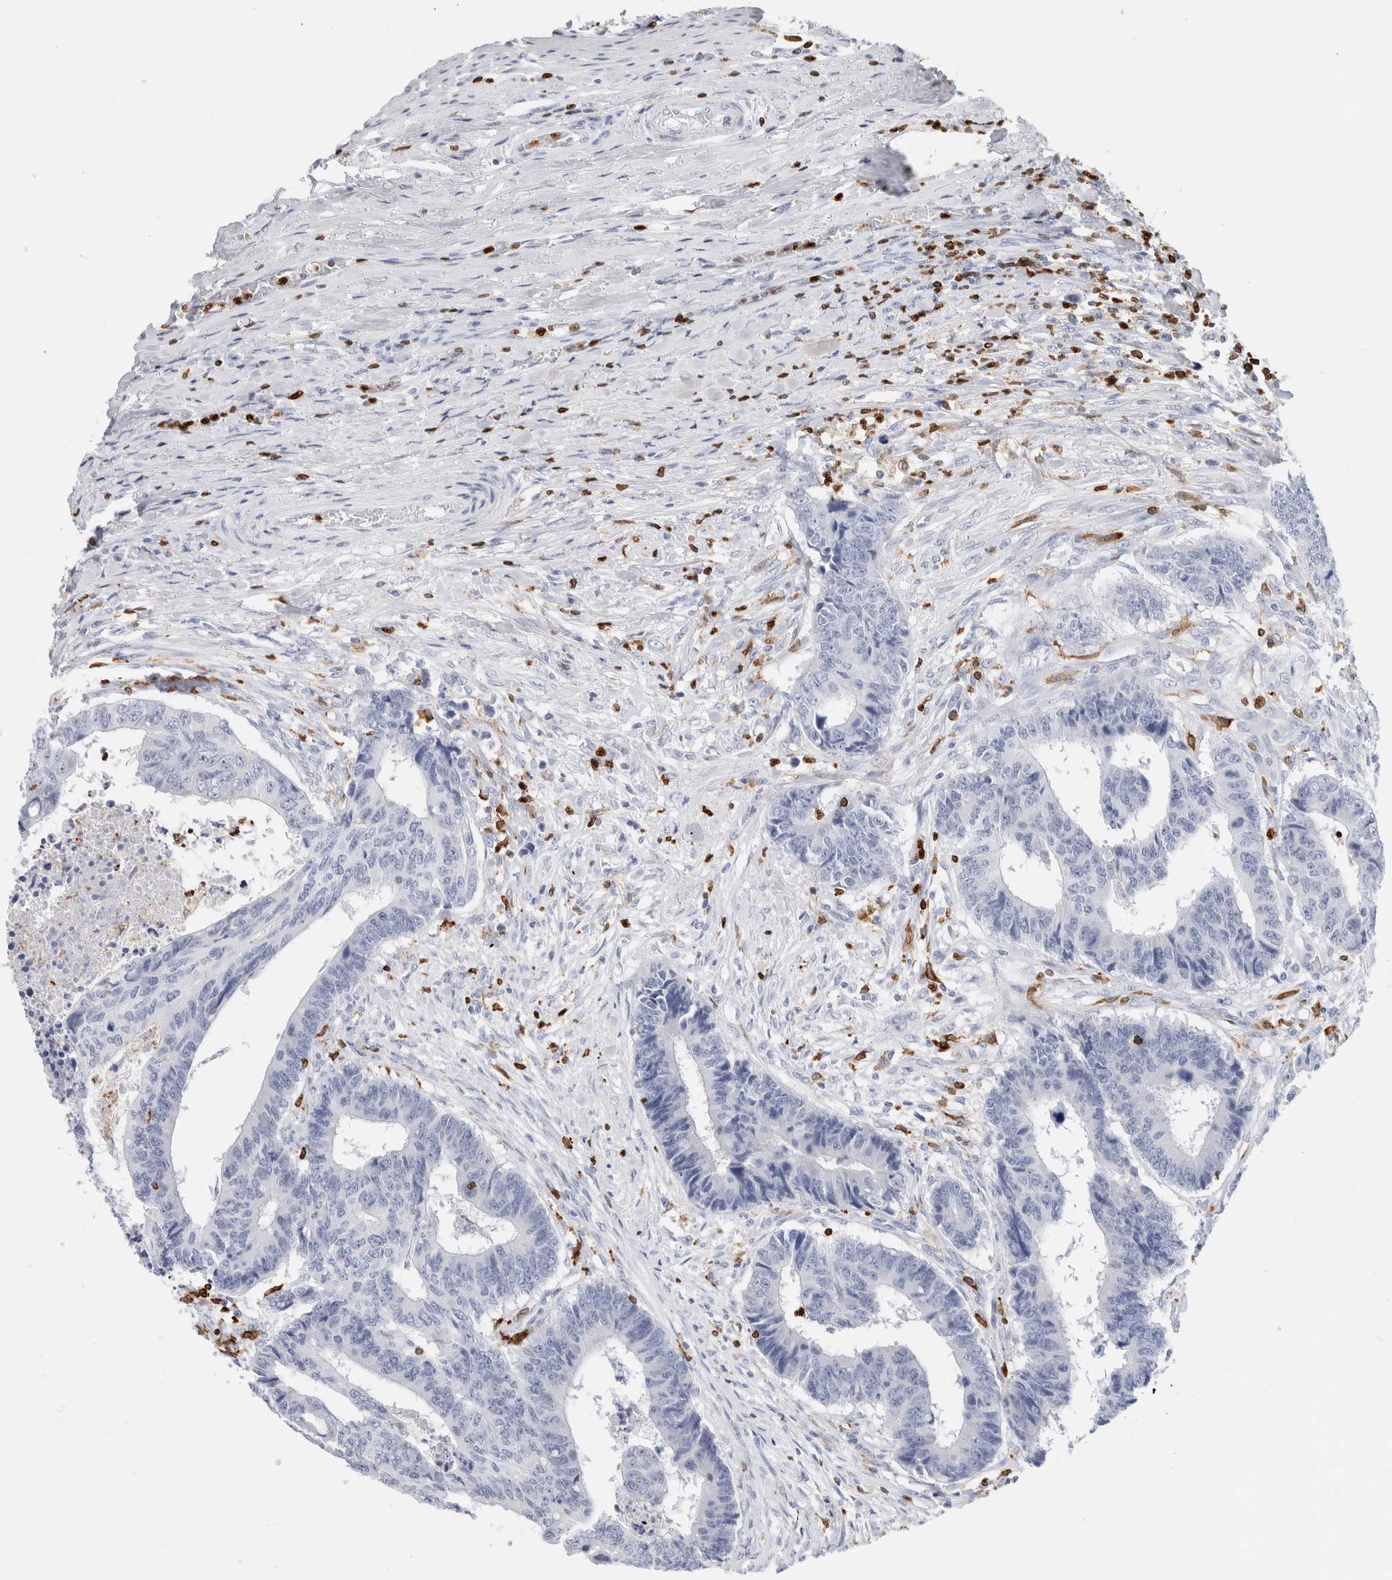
{"staining": {"intensity": "negative", "quantity": "none", "location": "none"}, "tissue": "colorectal cancer", "cell_type": "Tumor cells", "image_type": "cancer", "snomed": [{"axis": "morphology", "description": "Adenocarcinoma, NOS"}, {"axis": "topography", "description": "Rectum"}], "caption": "This is a histopathology image of immunohistochemistry staining of colorectal cancer (adenocarcinoma), which shows no positivity in tumor cells.", "gene": "ALOX5AP", "patient": {"sex": "male", "age": 84}}